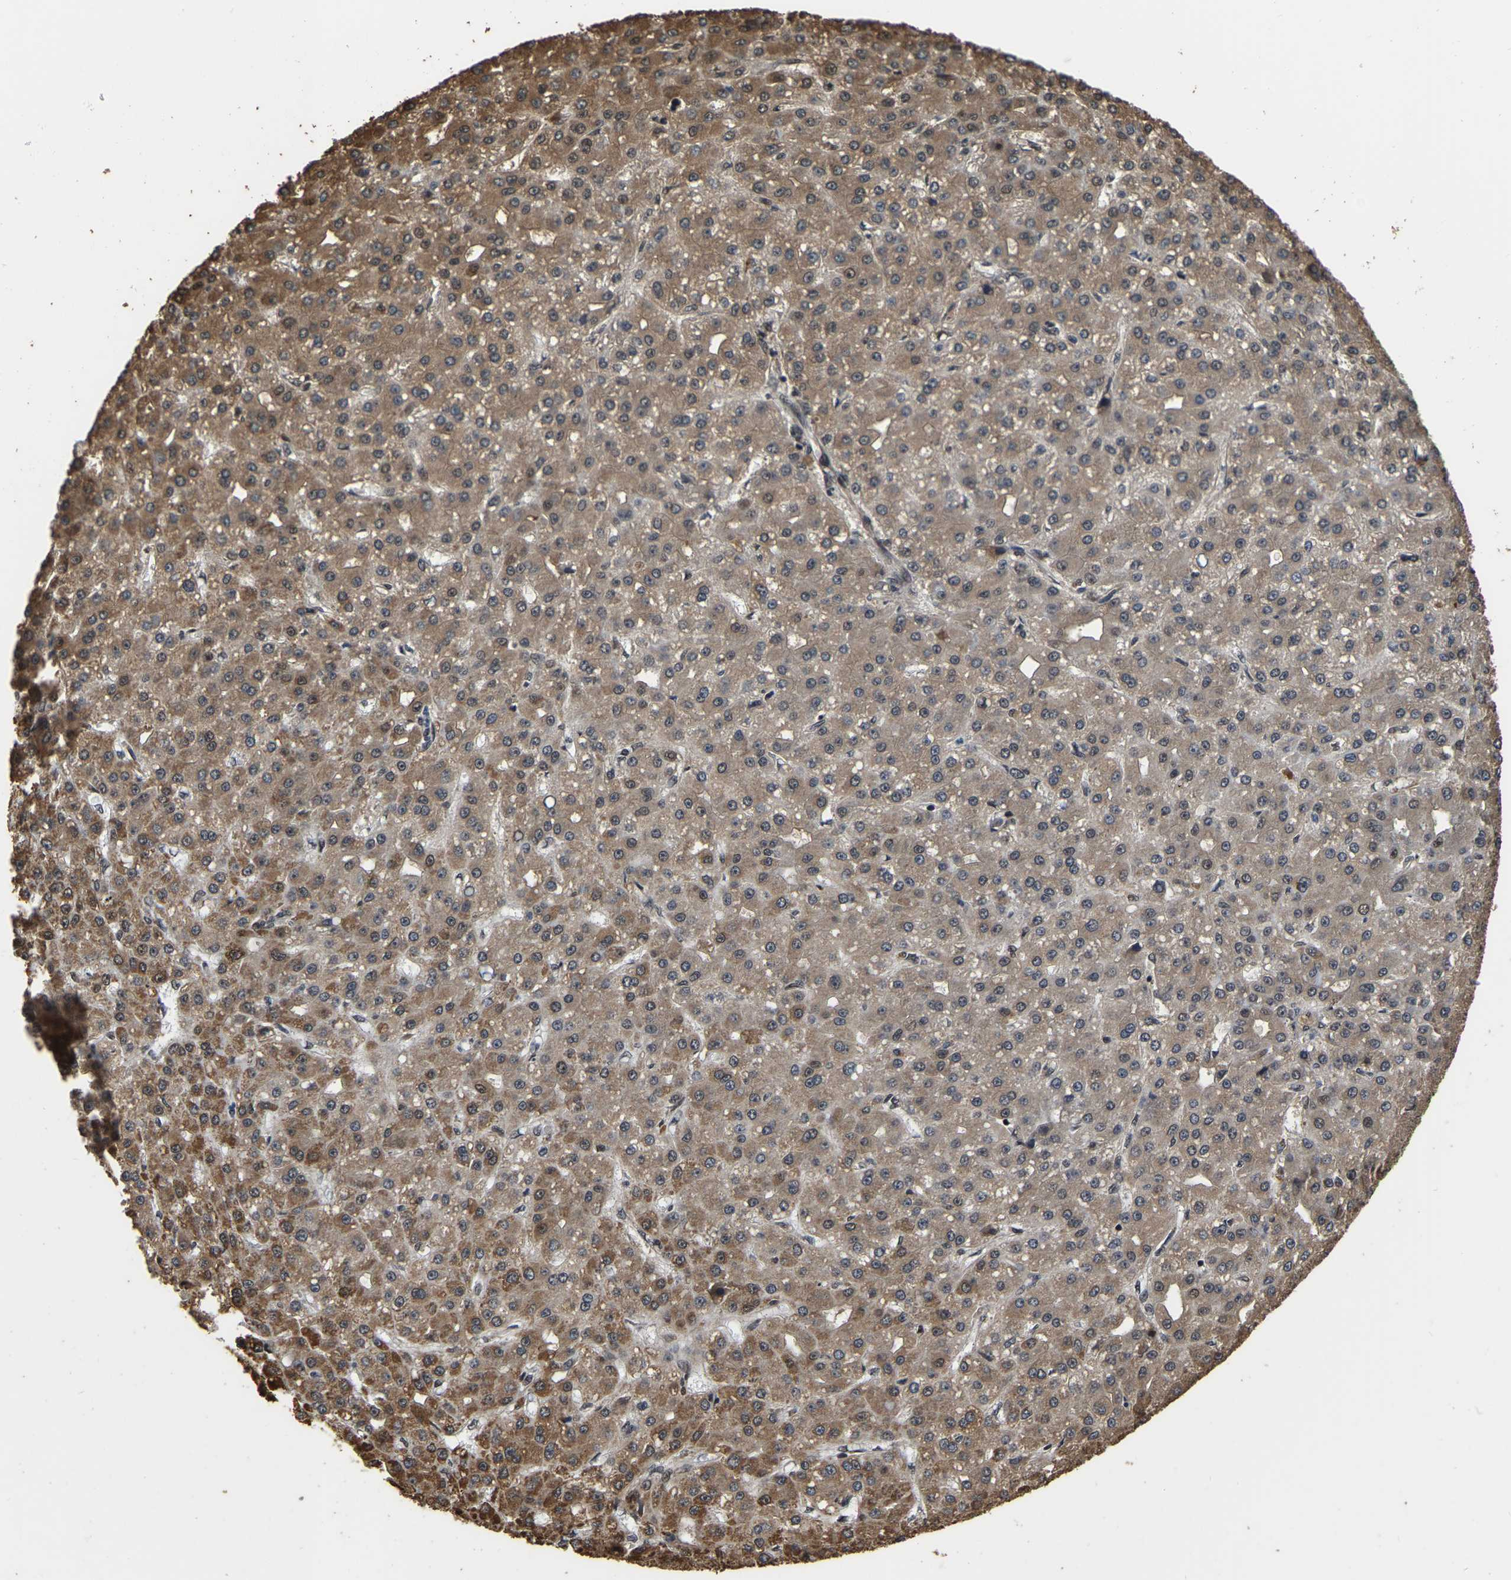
{"staining": {"intensity": "moderate", "quantity": ">75%", "location": "cytoplasmic/membranous"}, "tissue": "liver cancer", "cell_type": "Tumor cells", "image_type": "cancer", "snomed": [{"axis": "morphology", "description": "Carcinoma, Hepatocellular, NOS"}, {"axis": "topography", "description": "Liver"}], "caption": "DAB (3,3'-diaminobenzidine) immunohistochemical staining of human liver hepatocellular carcinoma exhibits moderate cytoplasmic/membranous protein positivity in about >75% of tumor cells.", "gene": "CIAO1", "patient": {"sex": "male", "age": 67}}